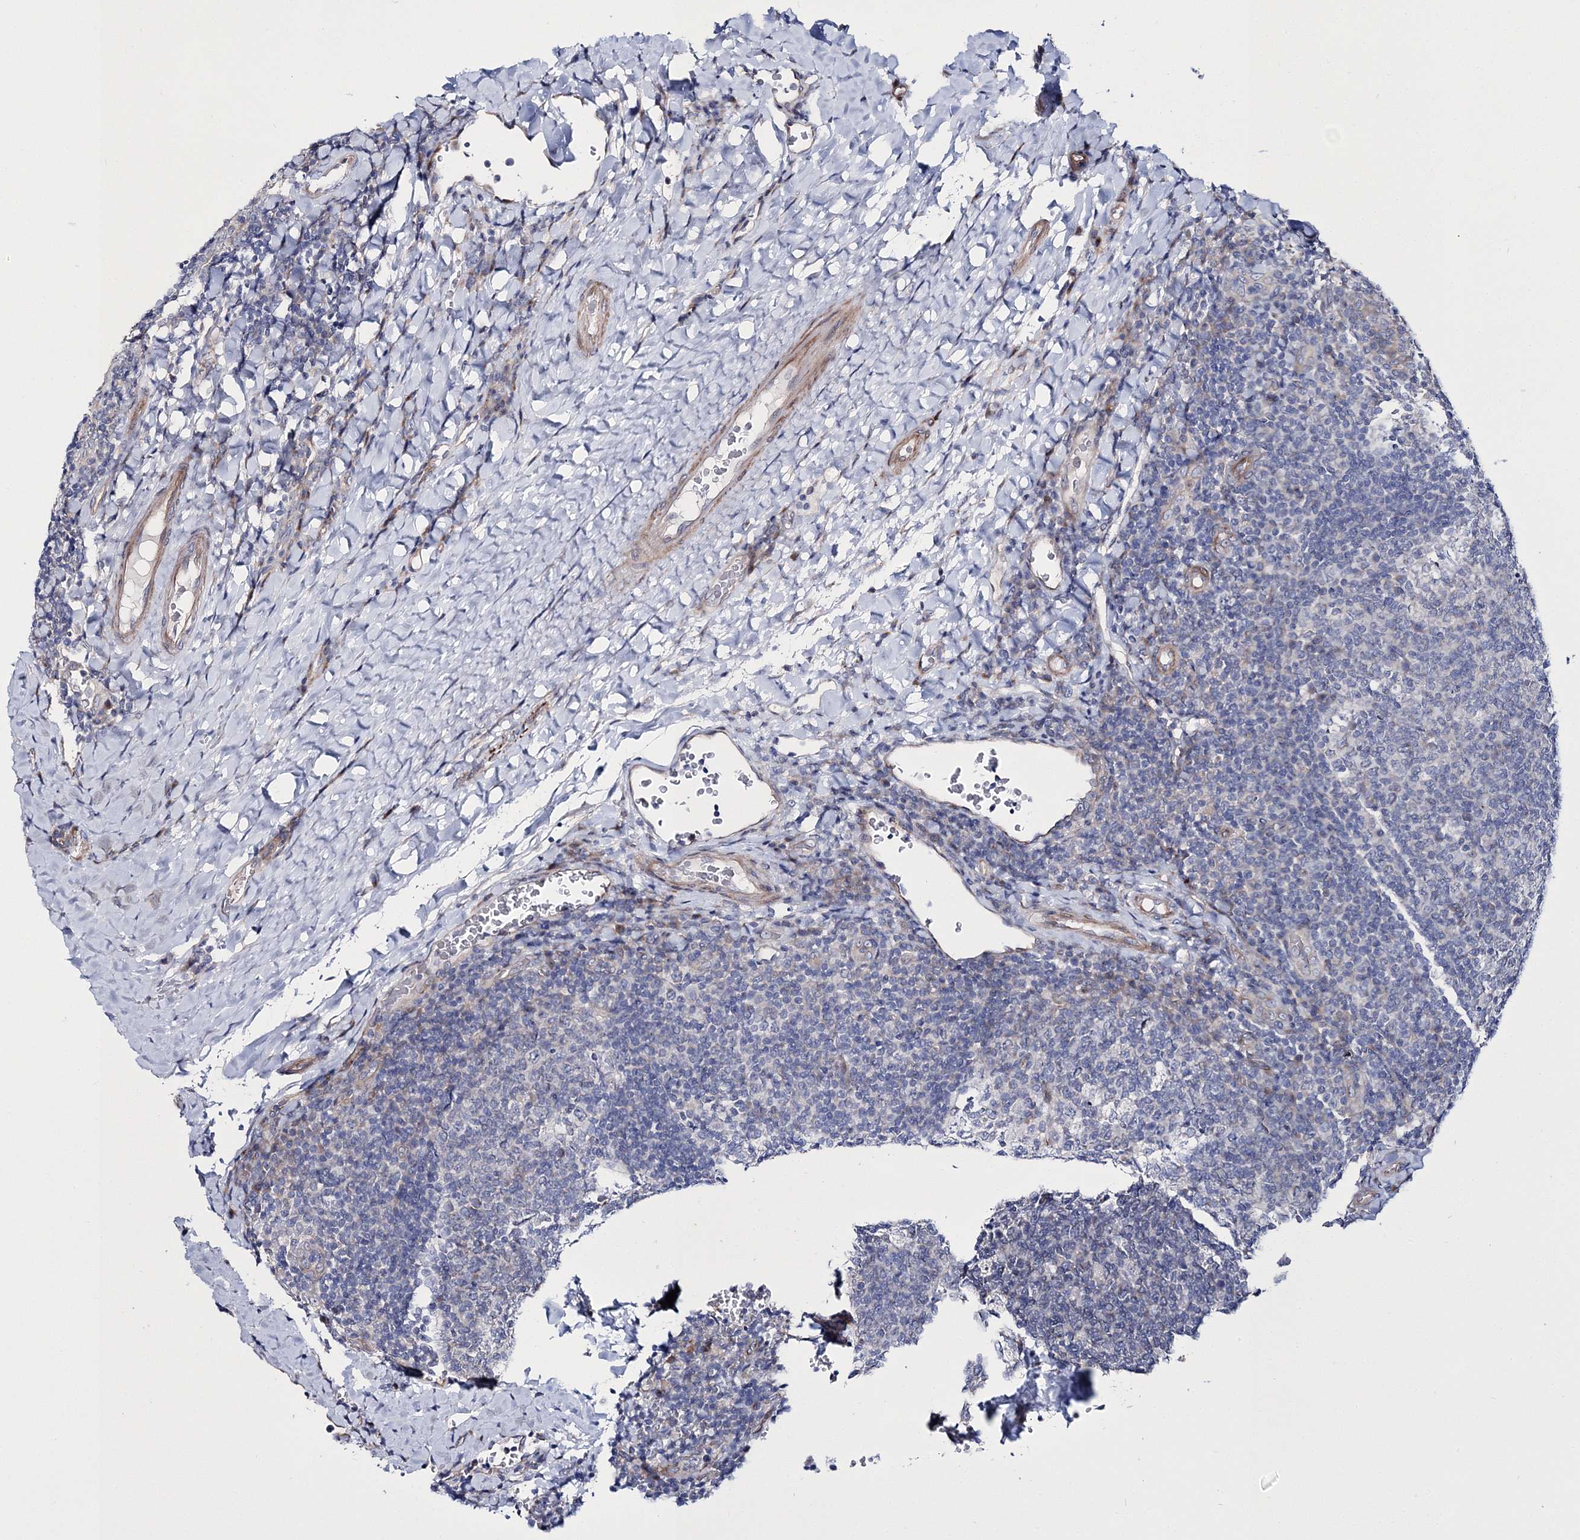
{"staining": {"intensity": "negative", "quantity": "none", "location": "none"}, "tissue": "tonsil", "cell_type": "Germinal center cells", "image_type": "normal", "snomed": [{"axis": "morphology", "description": "Normal tissue, NOS"}, {"axis": "topography", "description": "Tonsil"}], "caption": "Immunohistochemistry (IHC) of benign tonsil displays no staining in germinal center cells.", "gene": "ARHGAP32", "patient": {"sex": "male", "age": 17}}